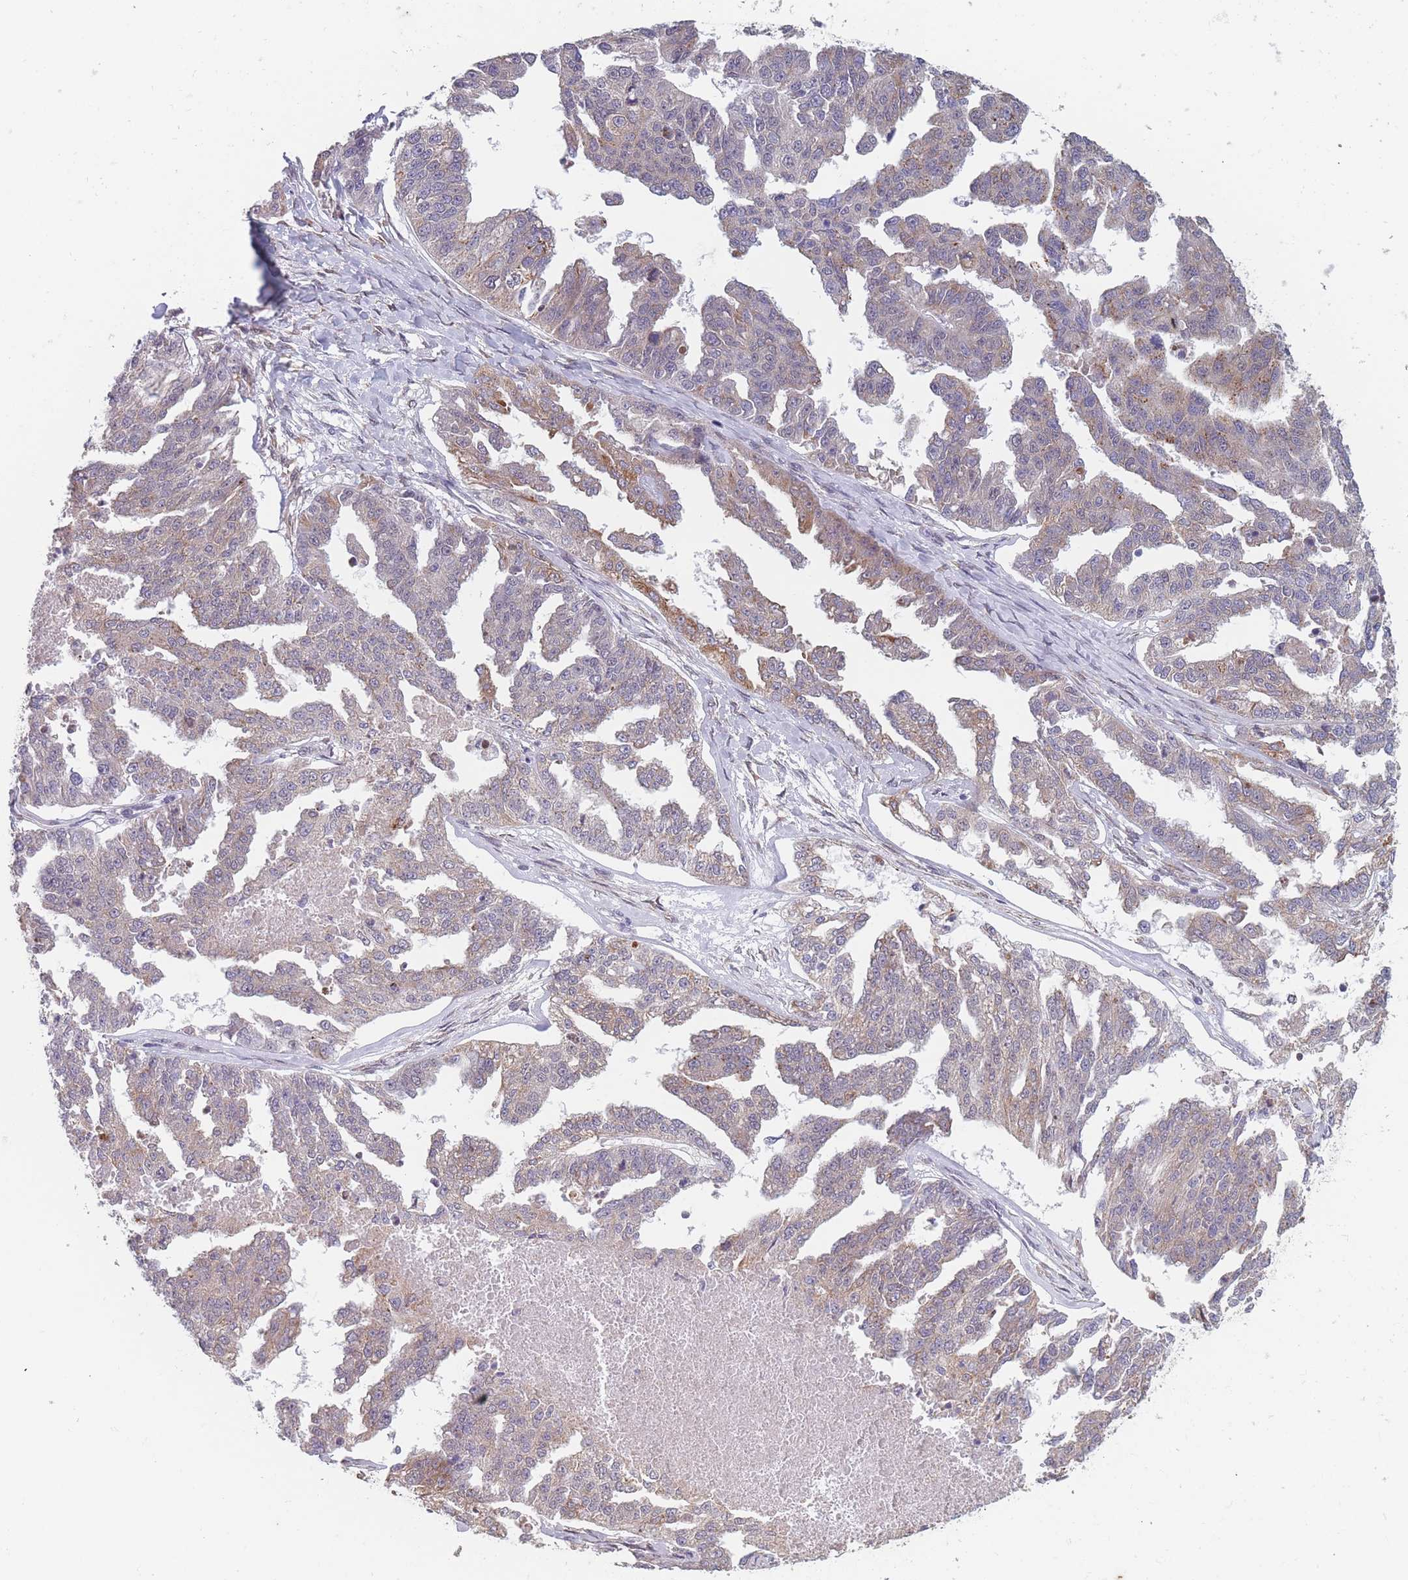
{"staining": {"intensity": "weak", "quantity": "25%-75%", "location": "cytoplasmic/membranous"}, "tissue": "ovarian cancer", "cell_type": "Tumor cells", "image_type": "cancer", "snomed": [{"axis": "morphology", "description": "Cystadenocarcinoma, serous, NOS"}, {"axis": "topography", "description": "Ovary"}], "caption": "Ovarian cancer (serous cystadenocarcinoma) stained for a protein (brown) exhibits weak cytoplasmic/membranous positive staining in approximately 25%-75% of tumor cells.", "gene": "TMED10", "patient": {"sex": "female", "age": 58}}